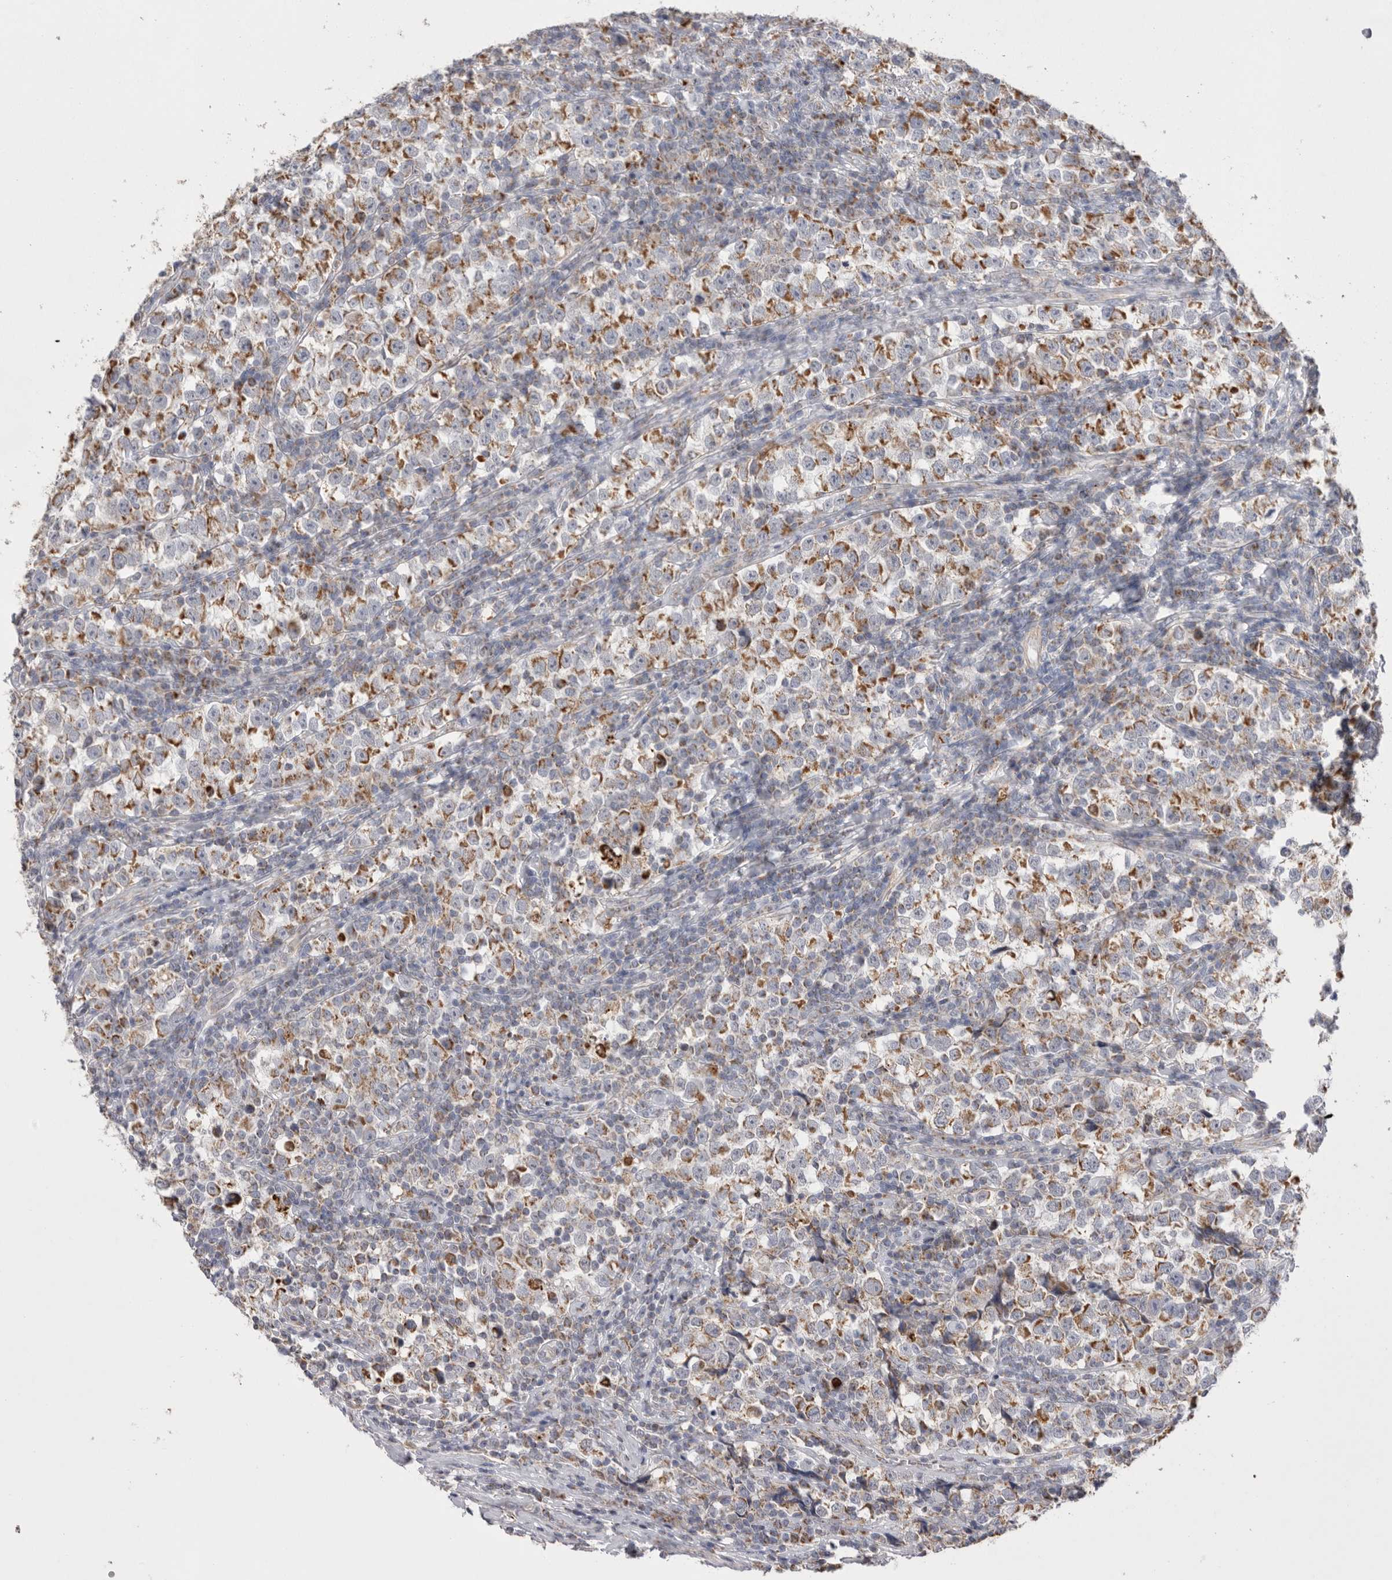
{"staining": {"intensity": "moderate", "quantity": ">75%", "location": "cytoplasmic/membranous"}, "tissue": "testis cancer", "cell_type": "Tumor cells", "image_type": "cancer", "snomed": [{"axis": "morphology", "description": "Normal tissue, NOS"}, {"axis": "morphology", "description": "Seminoma, NOS"}, {"axis": "topography", "description": "Testis"}], "caption": "The photomicrograph shows staining of testis seminoma, revealing moderate cytoplasmic/membranous protein staining (brown color) within tumor cells. The protein of interest is stained brown, and the nuclei are stained in blue (DAB IHC with brightfield microscopy, high magnification).", "gene": "VDAC3", "patient": {"sex": "male", "age": 43}}